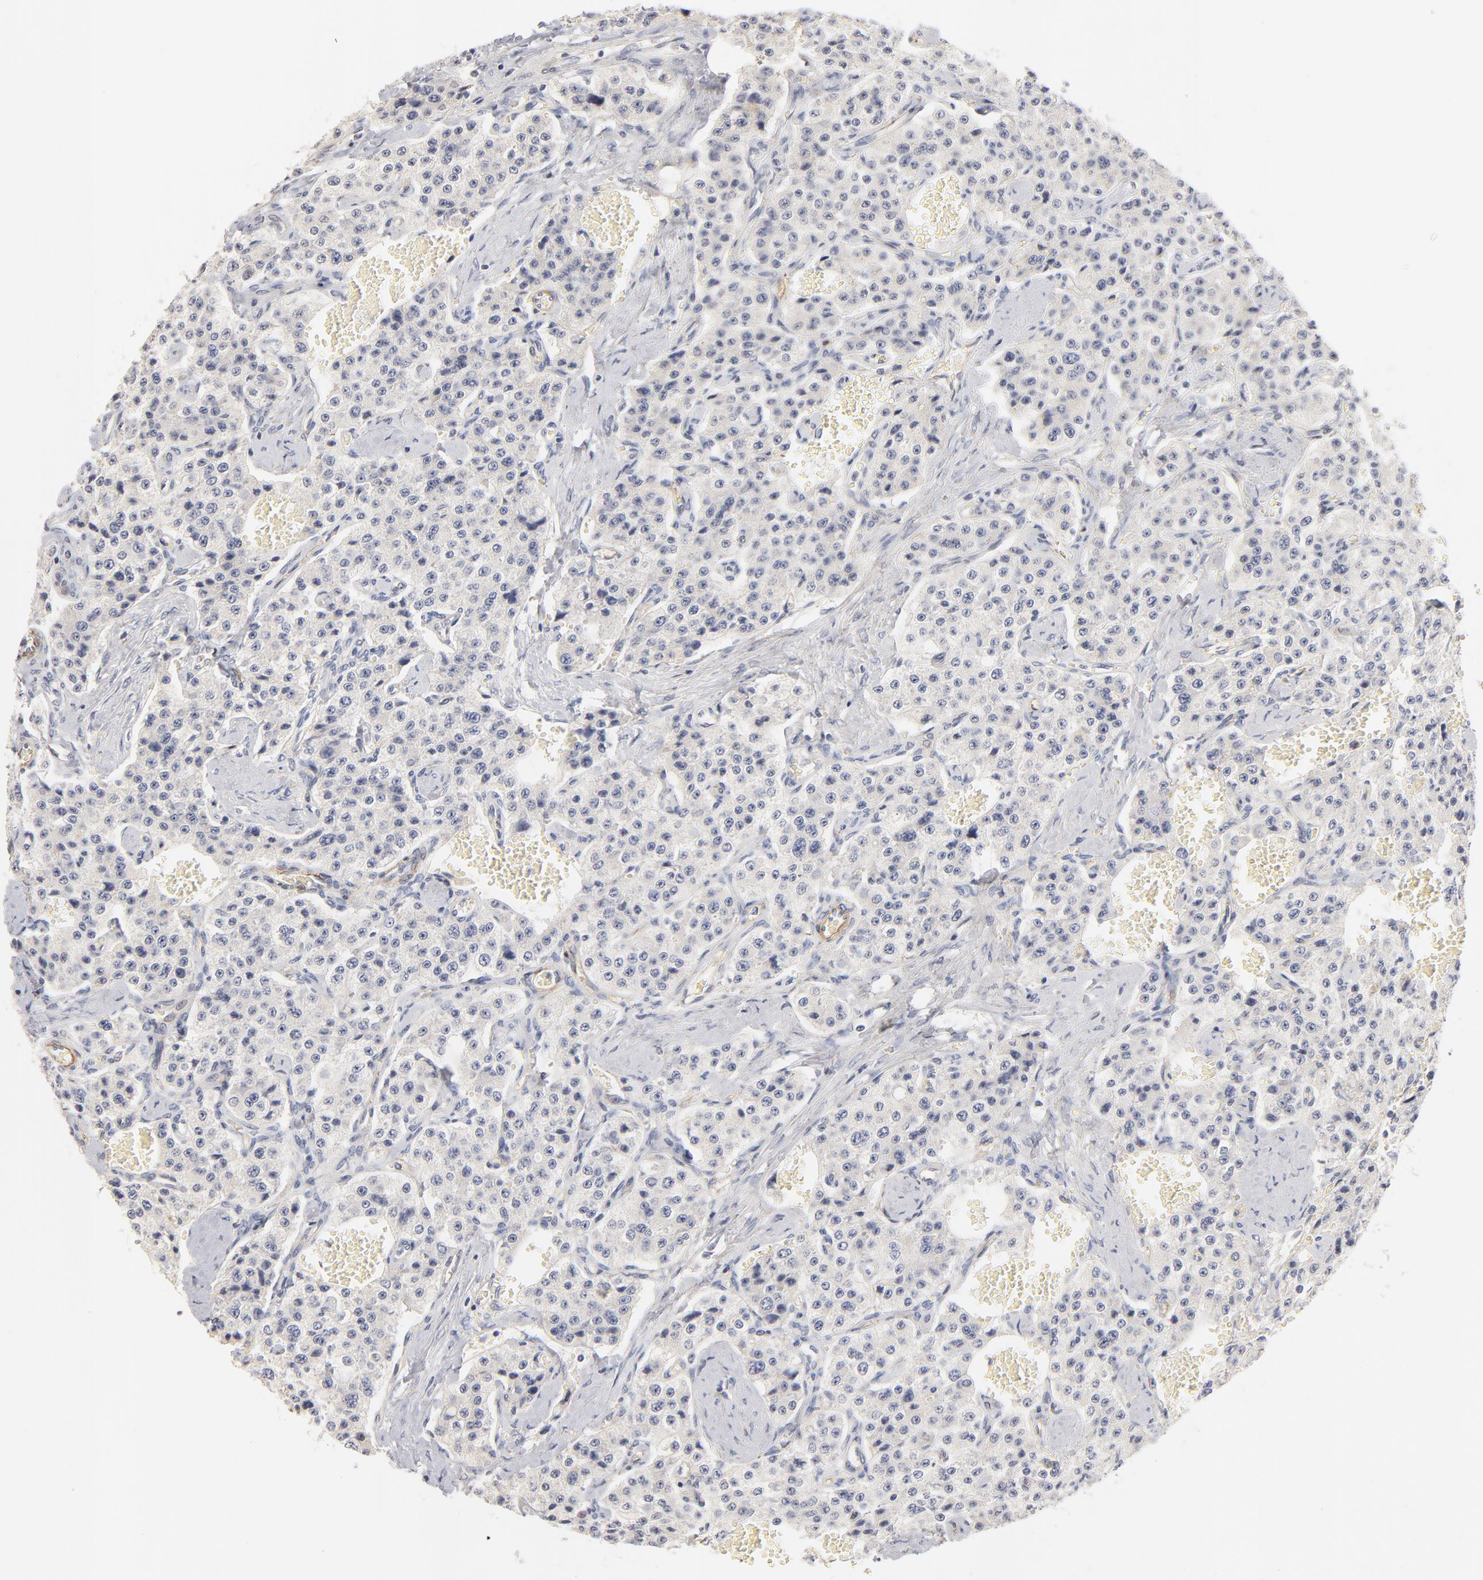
{"staining": {"intensity": "negative", "quantity": "none", "location": "none"}, "tissue": "carcinoid", "cell_type": "Tumor cells", "image_type": "cancer", "snomed": [{"axis": "morphology", "description": "Carcinoid, malignant, NOS"}, {"axis": "topography", "description": "Small intestine"}], "caption": "Tumor cells are negative for protein expression in human carcinoid (malignant).", "gene": "ITGA8", "patient": {"sex": "male", "age": 63}}